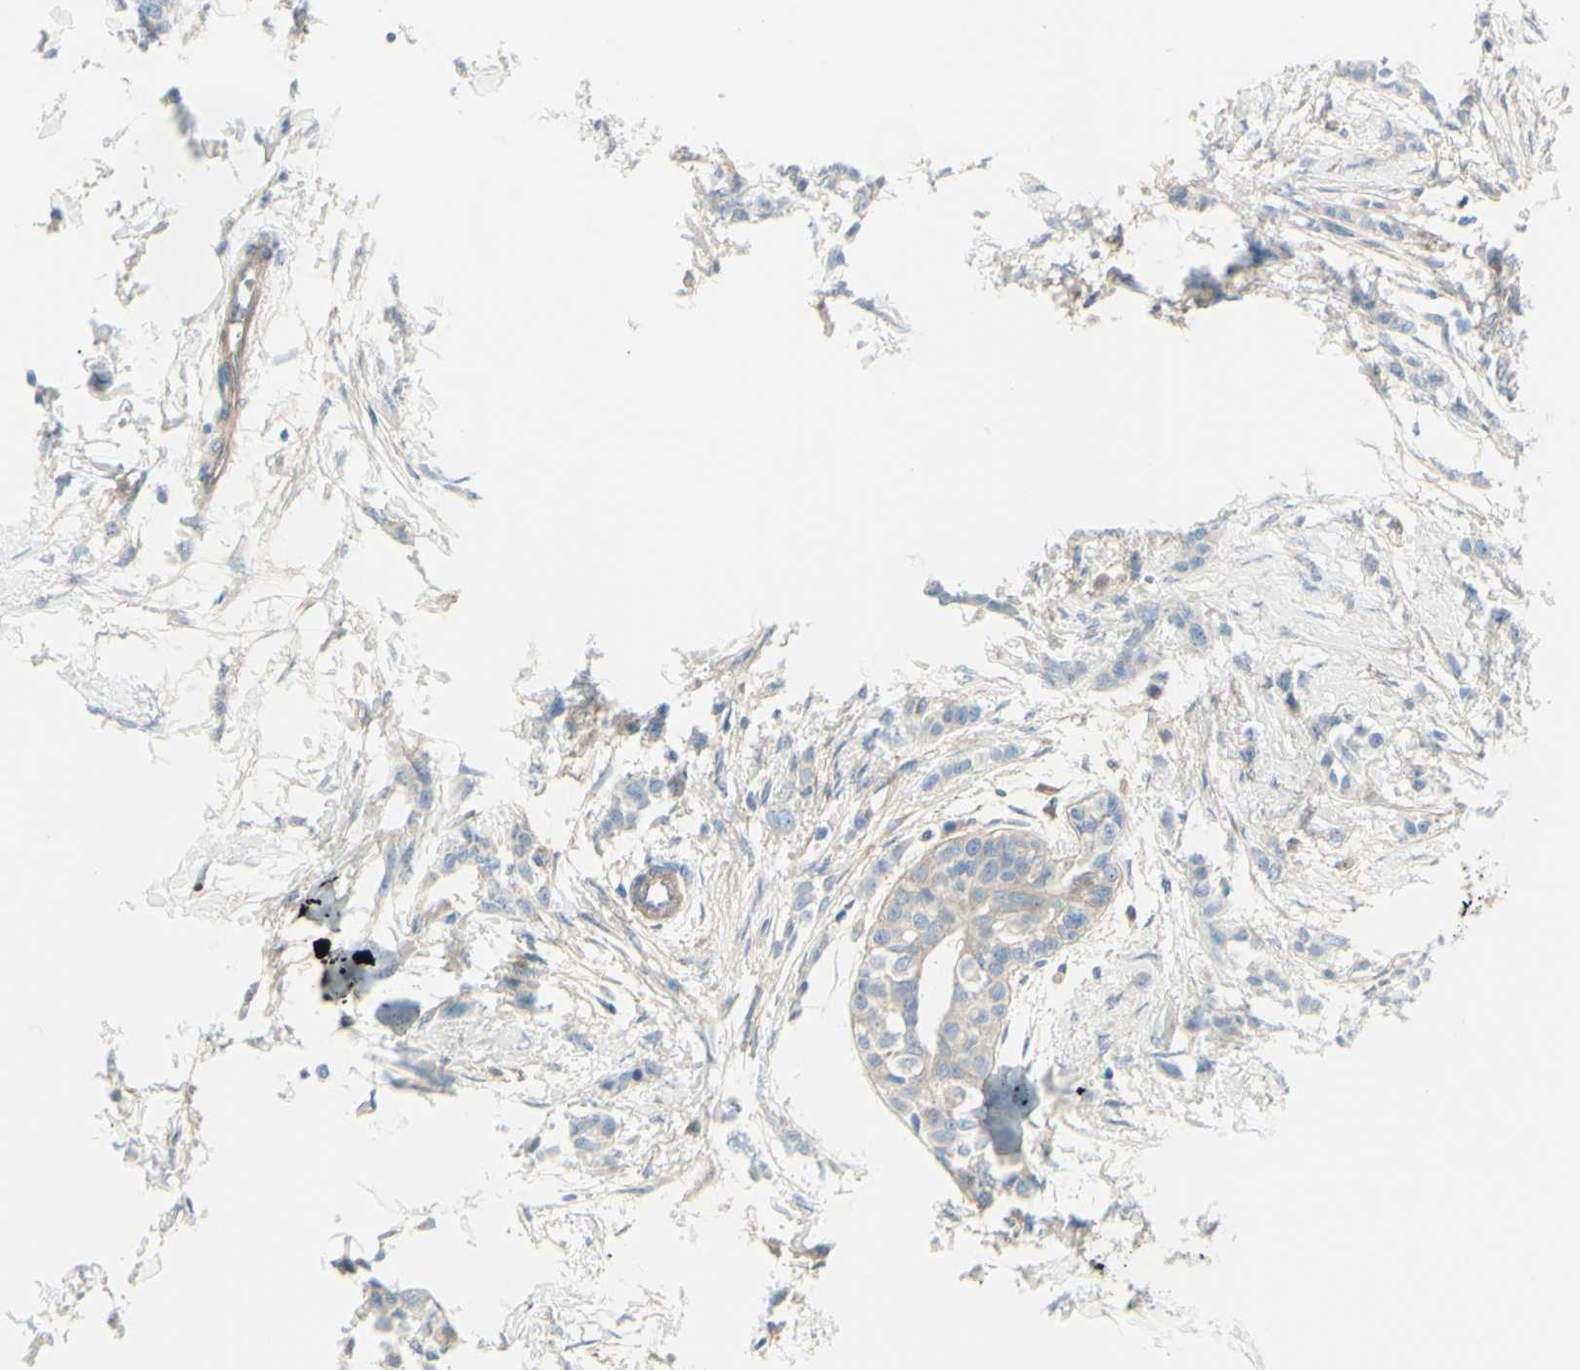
{"staining": {"intensity": "weak", "quantity": ">75%", "location": "cytoplasmic/membranous"}, "tissue": "breast cancer", "cell_type": "Tumor cells", "image_type": "cancer", "snomed": [{"axis": "morphology", "description": "Lobular carcinoma, in situ"}, {"axis": "morphology", "description": "Lobular carcinoma"}, {"axis": "topography", "description": "Breast"}], "caption": "Immunohistochemistry micrograph of human breast cancer (lobular carcinoma in situ) stained for a protein (brown), which reveals low levels of weak cytoplasmic/membranous staining in about >75% of tumor cells.", "gene": "PCDHGA2", "patient": {"sex": "female", "age": 41}}